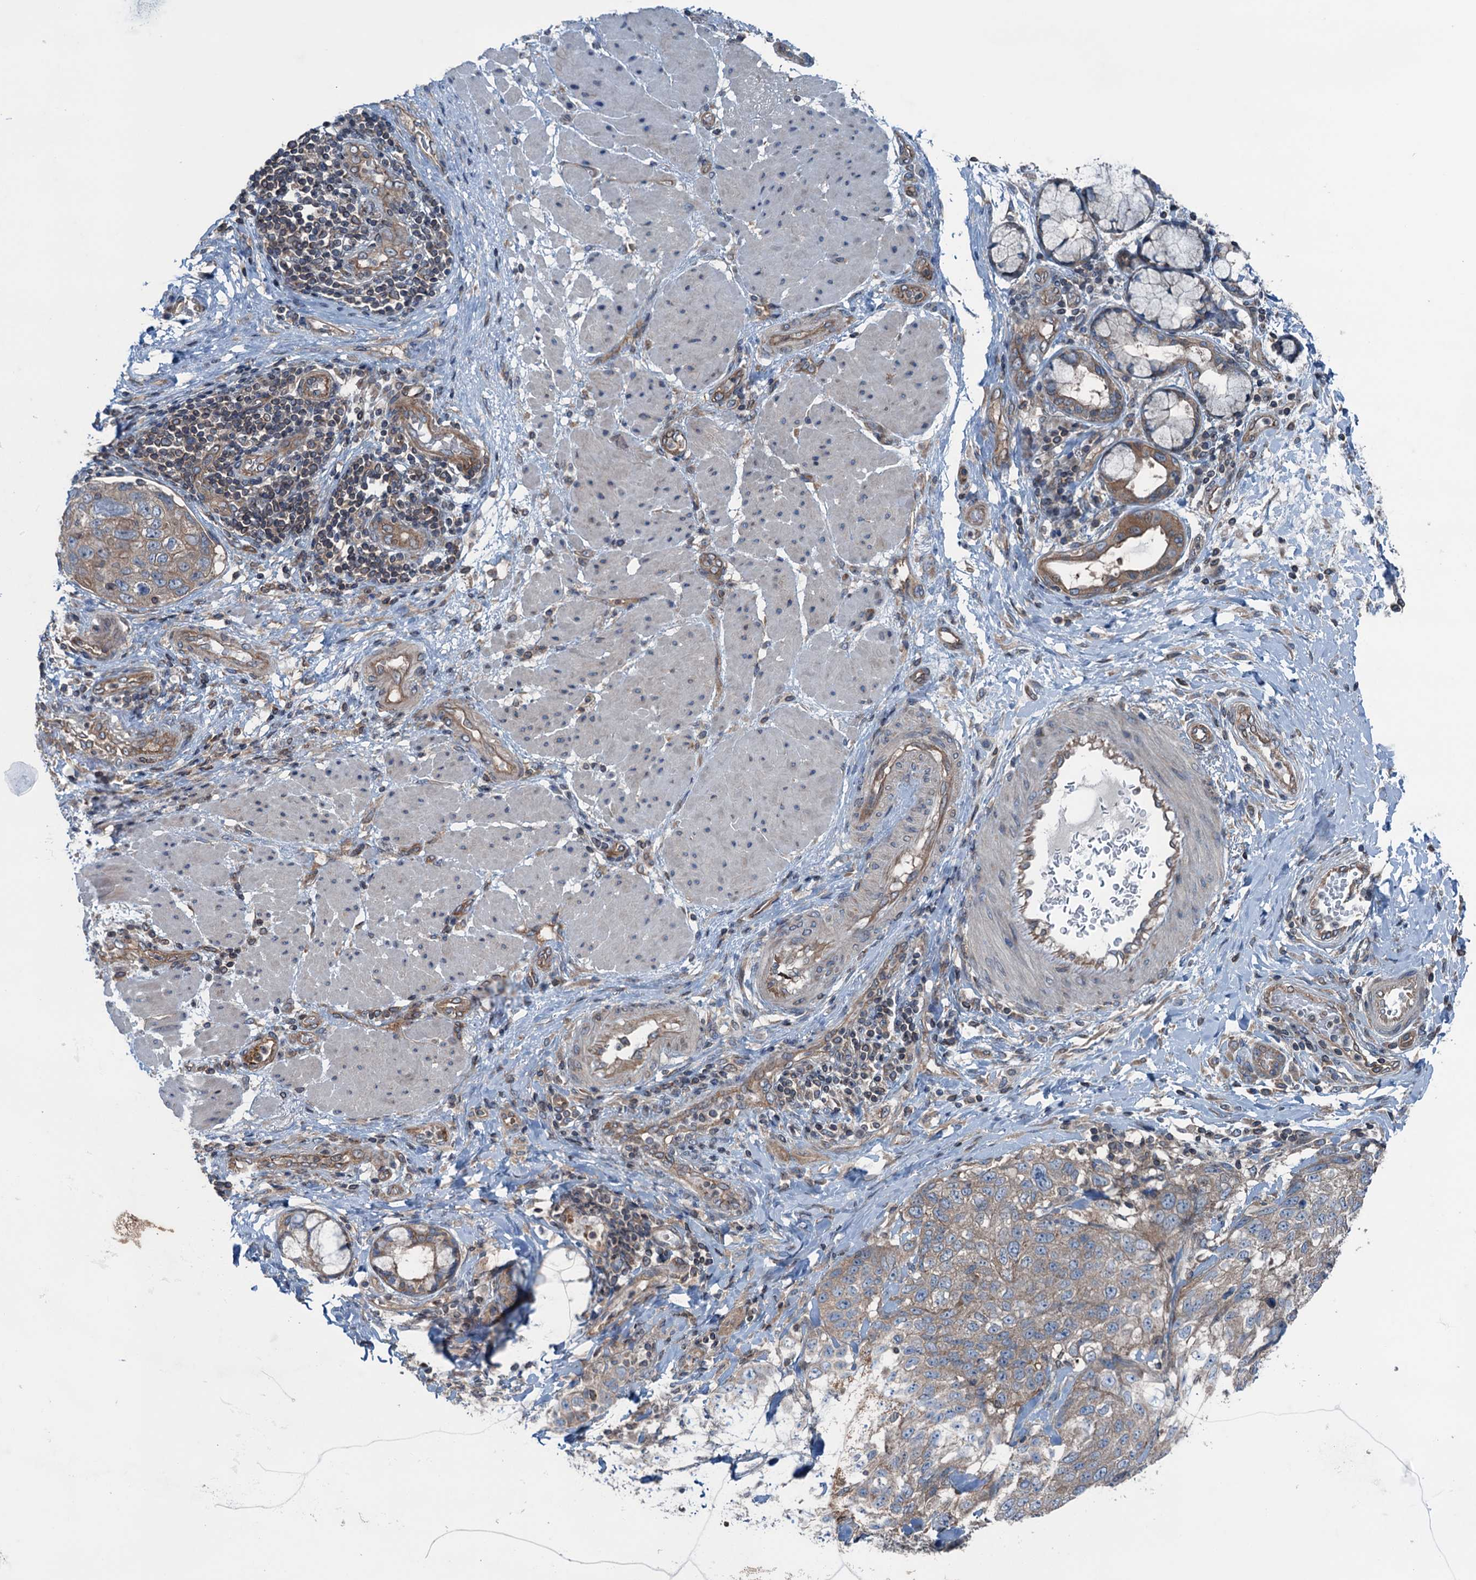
{"staining": {"intensity": "weak", "quantity": "25%-75%", "location": "cytoplasmic/membranous"}, "tissue": "stomach cancer", "cell_type": "Tumor cells", "image_type": "cancer", "snomed": [{"axis": "morphology", "description": "Adenocarcinoma, NOS"}, {"axis": "topography", "description": "Stomach"}], "caption": "This photomicrograph demonstrates stomach cancer (adenocarcinoma) stained with immunohistochemistry to label a protein in brown. The cytoplasmic/membranous of tumor cells show weak positivity for the protein. Nuclei are counter-stained blue.", "gene": "TRAPPC8", "patient": {"sex": "male", "age": 48}}